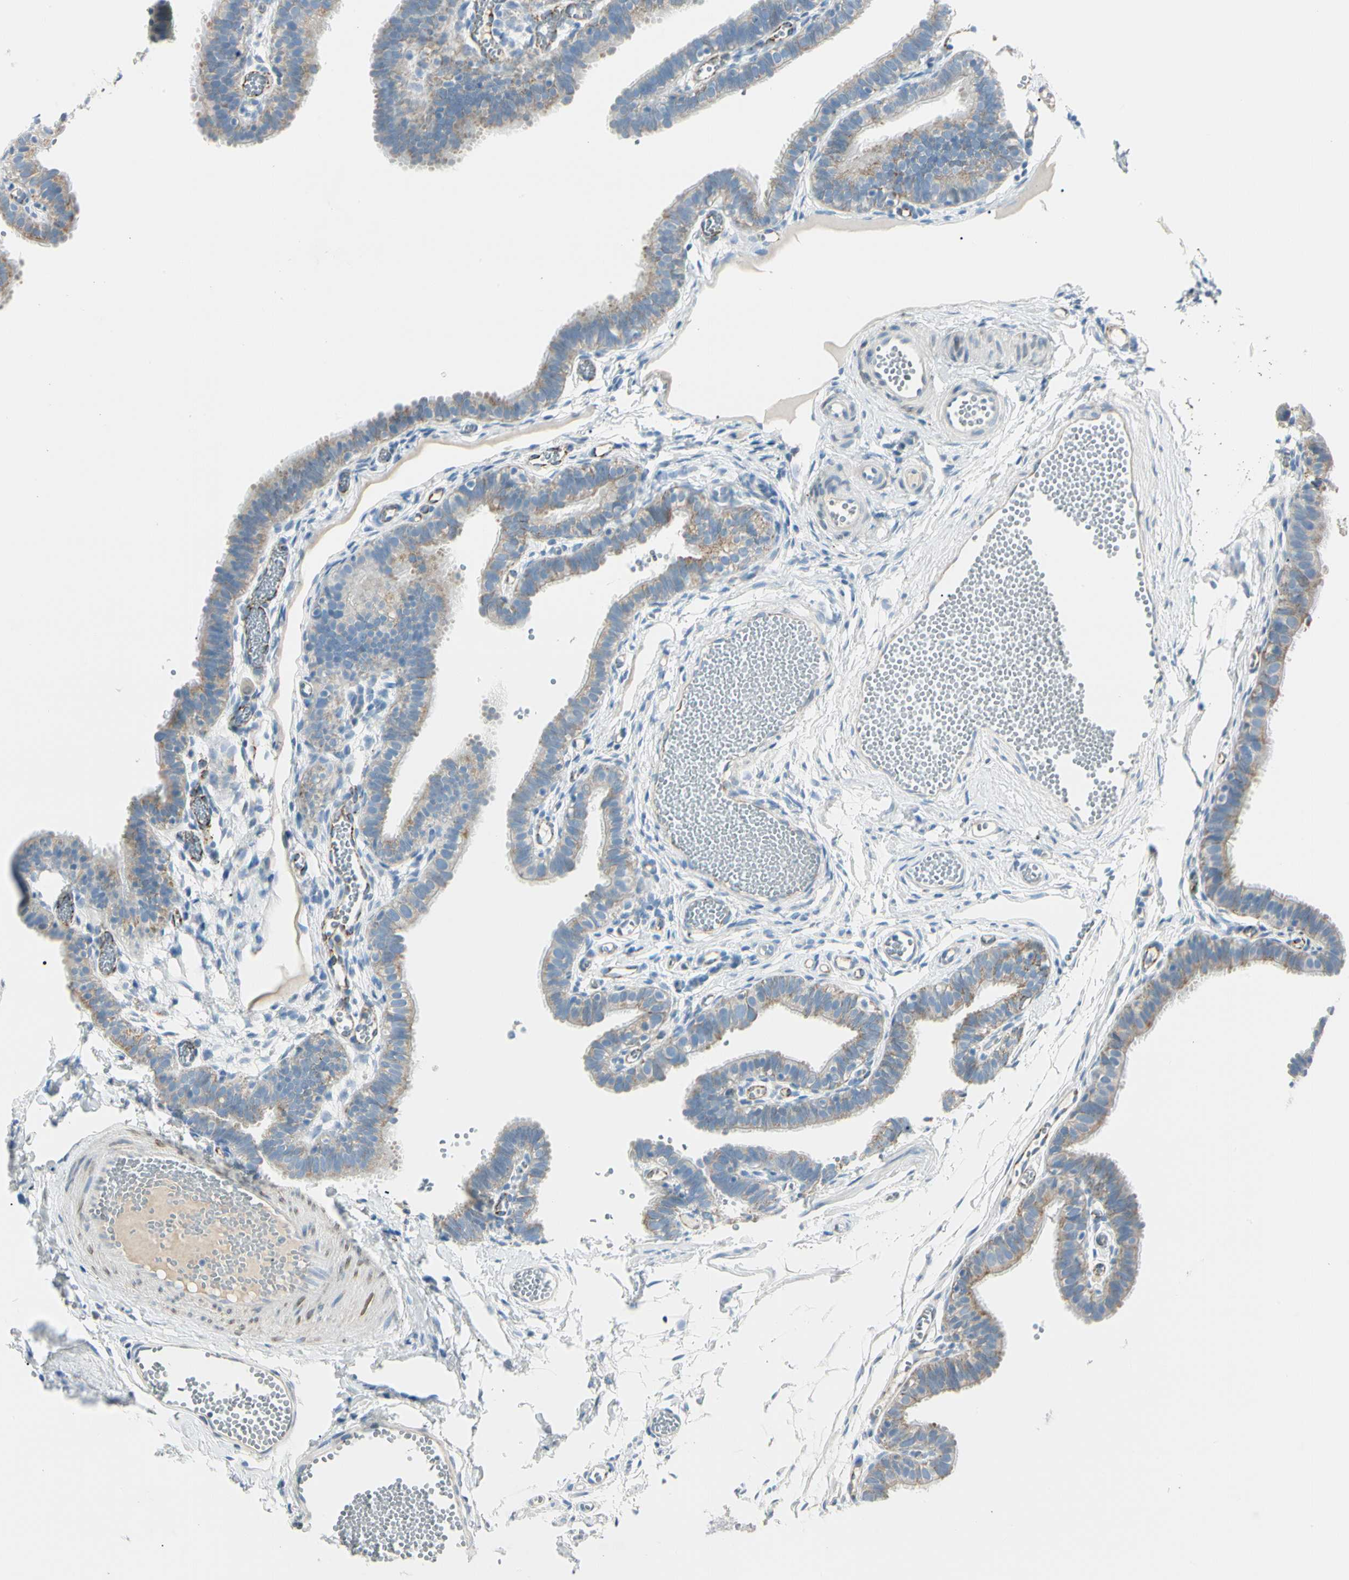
{"staining": {"intensity": "moderate", "quantity": "<25%", "location": "cytoplasmic/membranous"}, "tissue": "fallopian tube", "cell_type": "Glandular cells", "image_type": "normal", "snomed": [{"axis": "morphology", "description": "Normal tissue, NOS"}, {"axis": "topography", "description": "Fallopian tube"}, {"axis": "topography", "description": "Placenta"}], "caption": "Protein staining of unremarkable fallopian tube demonstrates moderate cytoplasmic/membranous expression in approximately <25% of glandular cells. The staining was performed using DAB (3,3'-diaminobenzidine), with brown indicating positive protein expression. Nuclei are stained blue with hematoxylin.", "gene": "SLC6A15", "patient": {"sex": "female", "age": 34}}